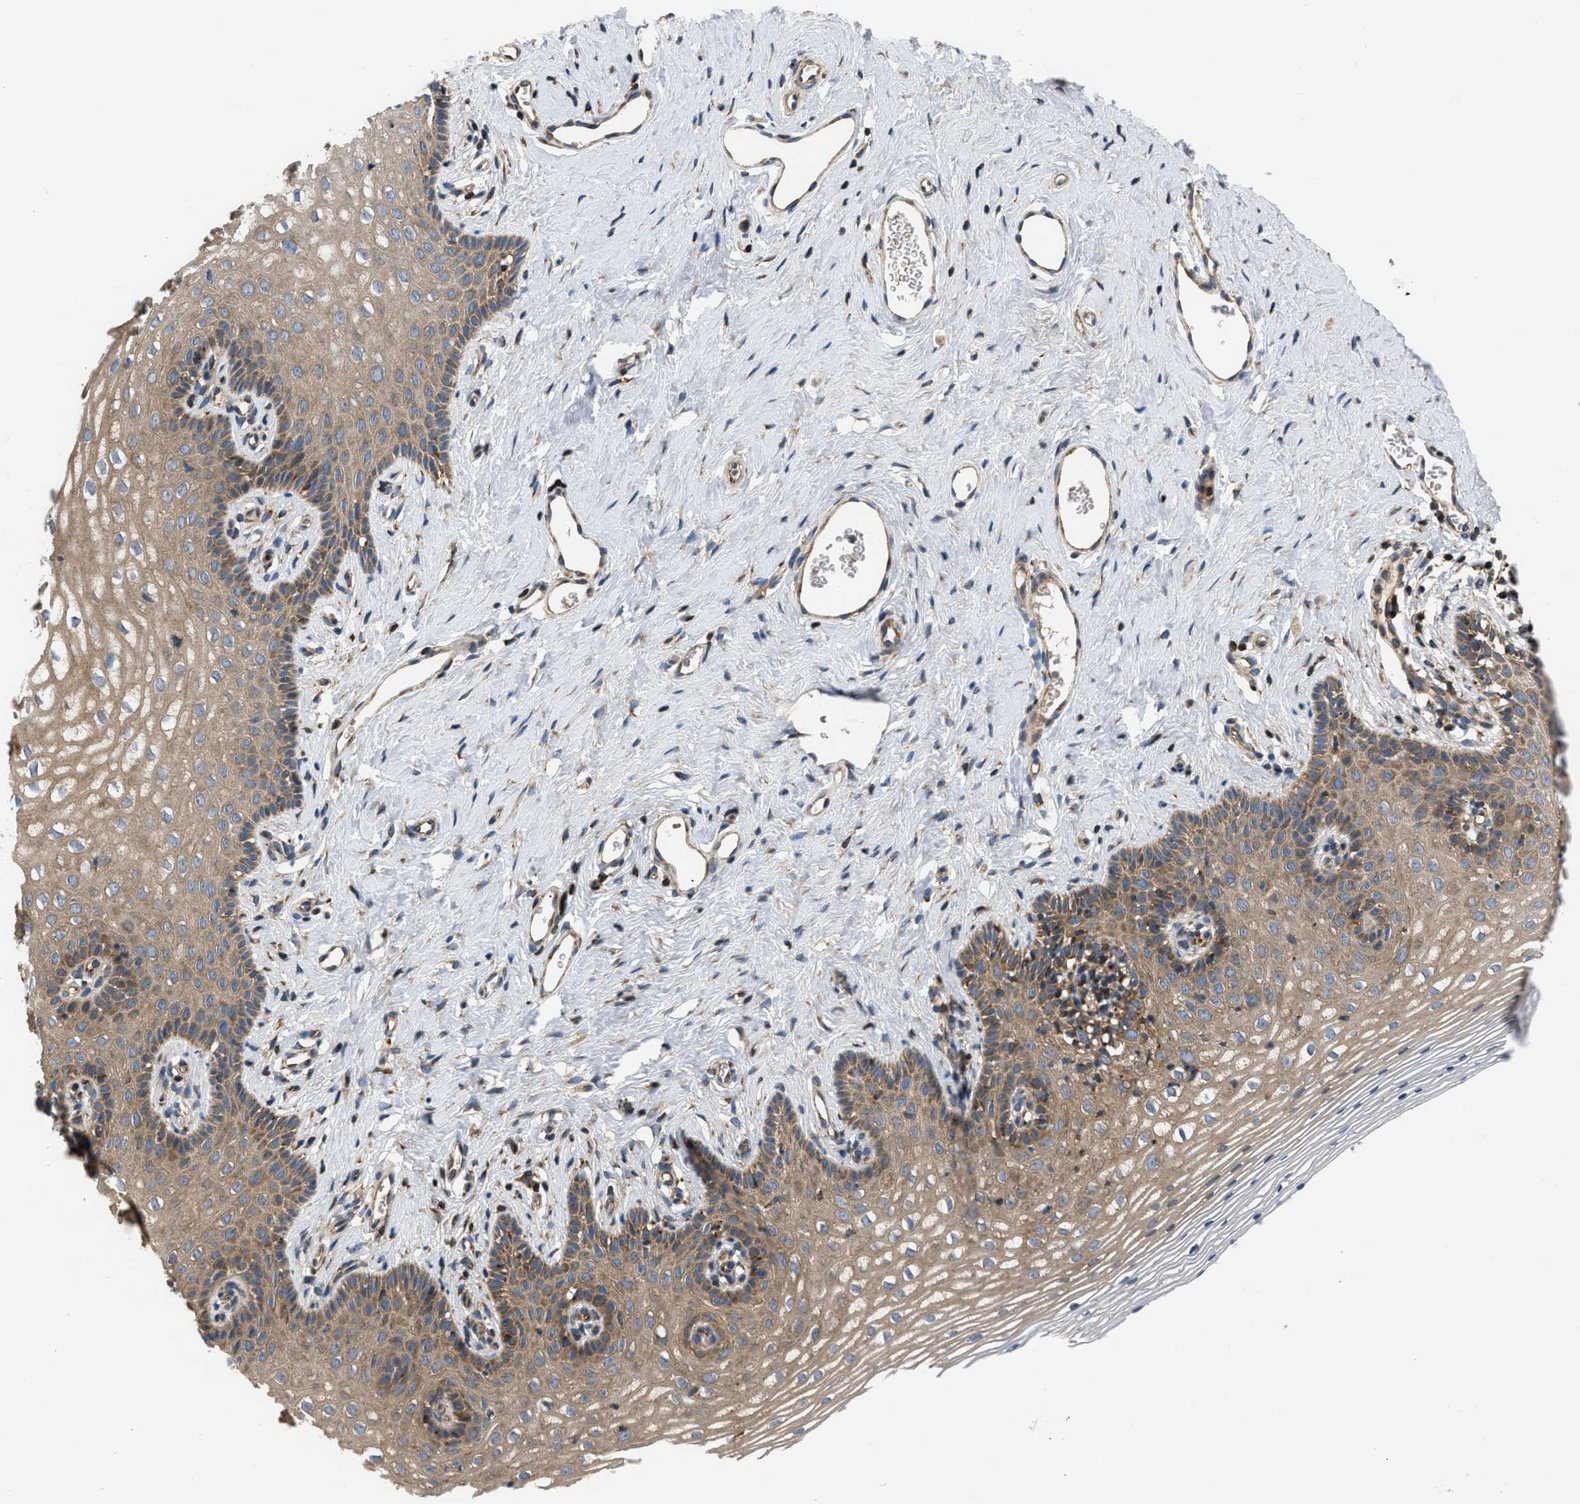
{"staining": {"intensity": "moderate", "quantity": ">75%", "location": "cytoplasmic/membranous"}, "tissue": "vagina", "cell_type": "Squamous epithelial cells", "image_type": "normal", "snomed": [{"axis": "morphology", "description": "Normal tissue, NOS"}, {"axis": "topography", "description": "Vagina"}], "caption": "This photomicrograph exhibits benign vagina stained with immunohistochemistry to label a protein in brown. The cytoplasmic/membranous of squamous epithelial cells show moderate positivity for the protein. Nuclei are counter-stained blue.", "gene": "OPTN", "patient": {"sex": "female", "age": 32}}